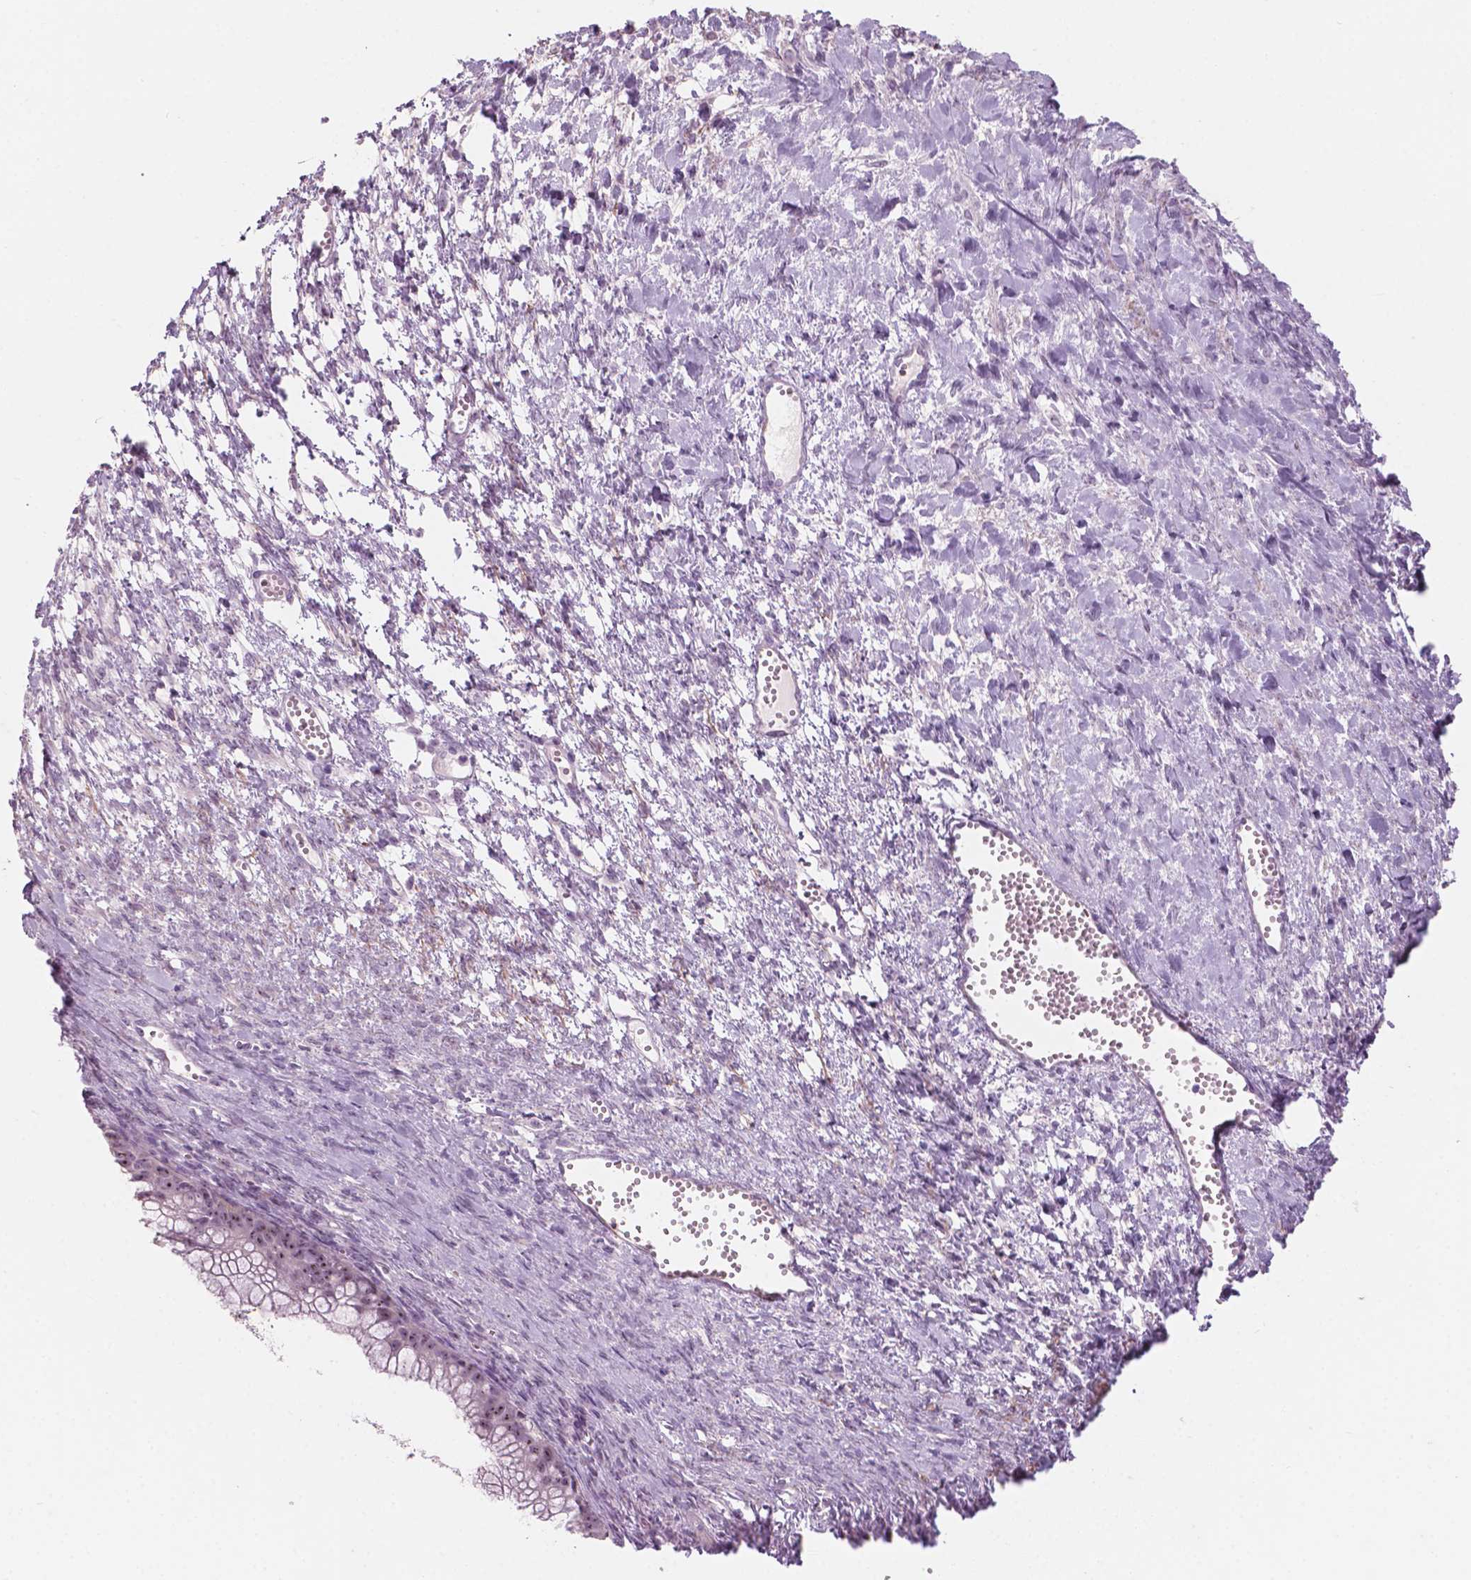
{"staining": {"intensity": "weak", "quantity": "<25%", "location": "nuclear"}, "tissue": "ovarian cancer", "cell_type": "Tumor cells", "image_type": "cancer", "snomed": [{"axis": "morphology", "description": "Cystadenocarcinoma, mucinous, NOS"}, {"axis": "topography", "description": "Ovary"}], "caption": "This is a photomicrograph of immunohistochemistry (IHC) staining of mucinous cystadenocarcinoma (ovarian), which shows no staining in tumor cells.", "gene": "ZNF853", "patient": {"sex": "female", "age": 41}}